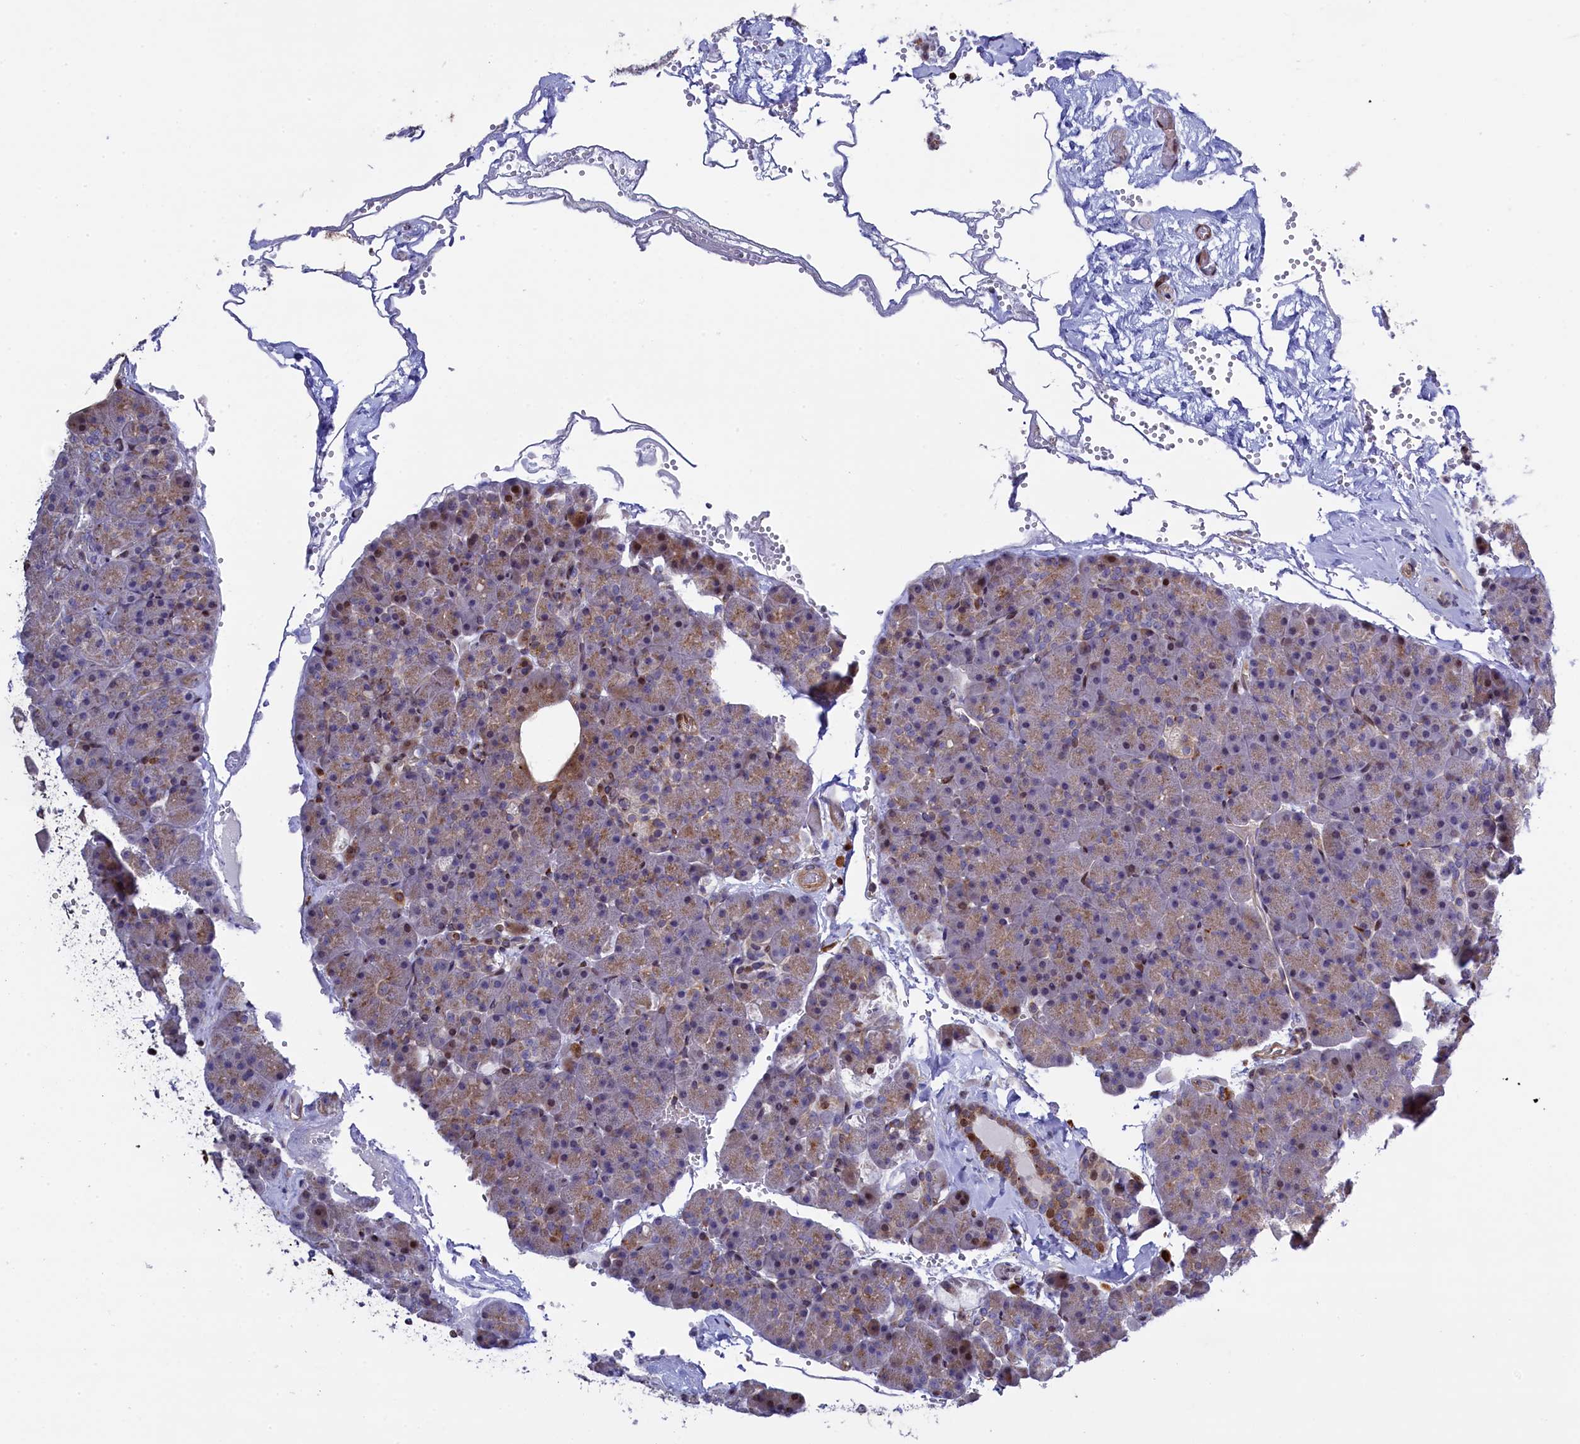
{"staining": {"intensity": "moderate", "quantity": "<25%", "location": "cytoplasmic/membranous,nuclear"}, "tissue": "pancreas", "cell_type": "Exocrine glandular cells", "image_type": "normal", "snomed": [{"axis": "morphology", "description": "Normal tissue, NOS"}, {"axis": "topography", "description": "Pancreas"}], "caption": "A brown stain shows moderate cytoplasmic/membranous,nuclear positivity of a protein in exocrine glandular cells of normal pancreas.", "gene": "TGDS", "patient": {"sex": "male", "age": 36}}